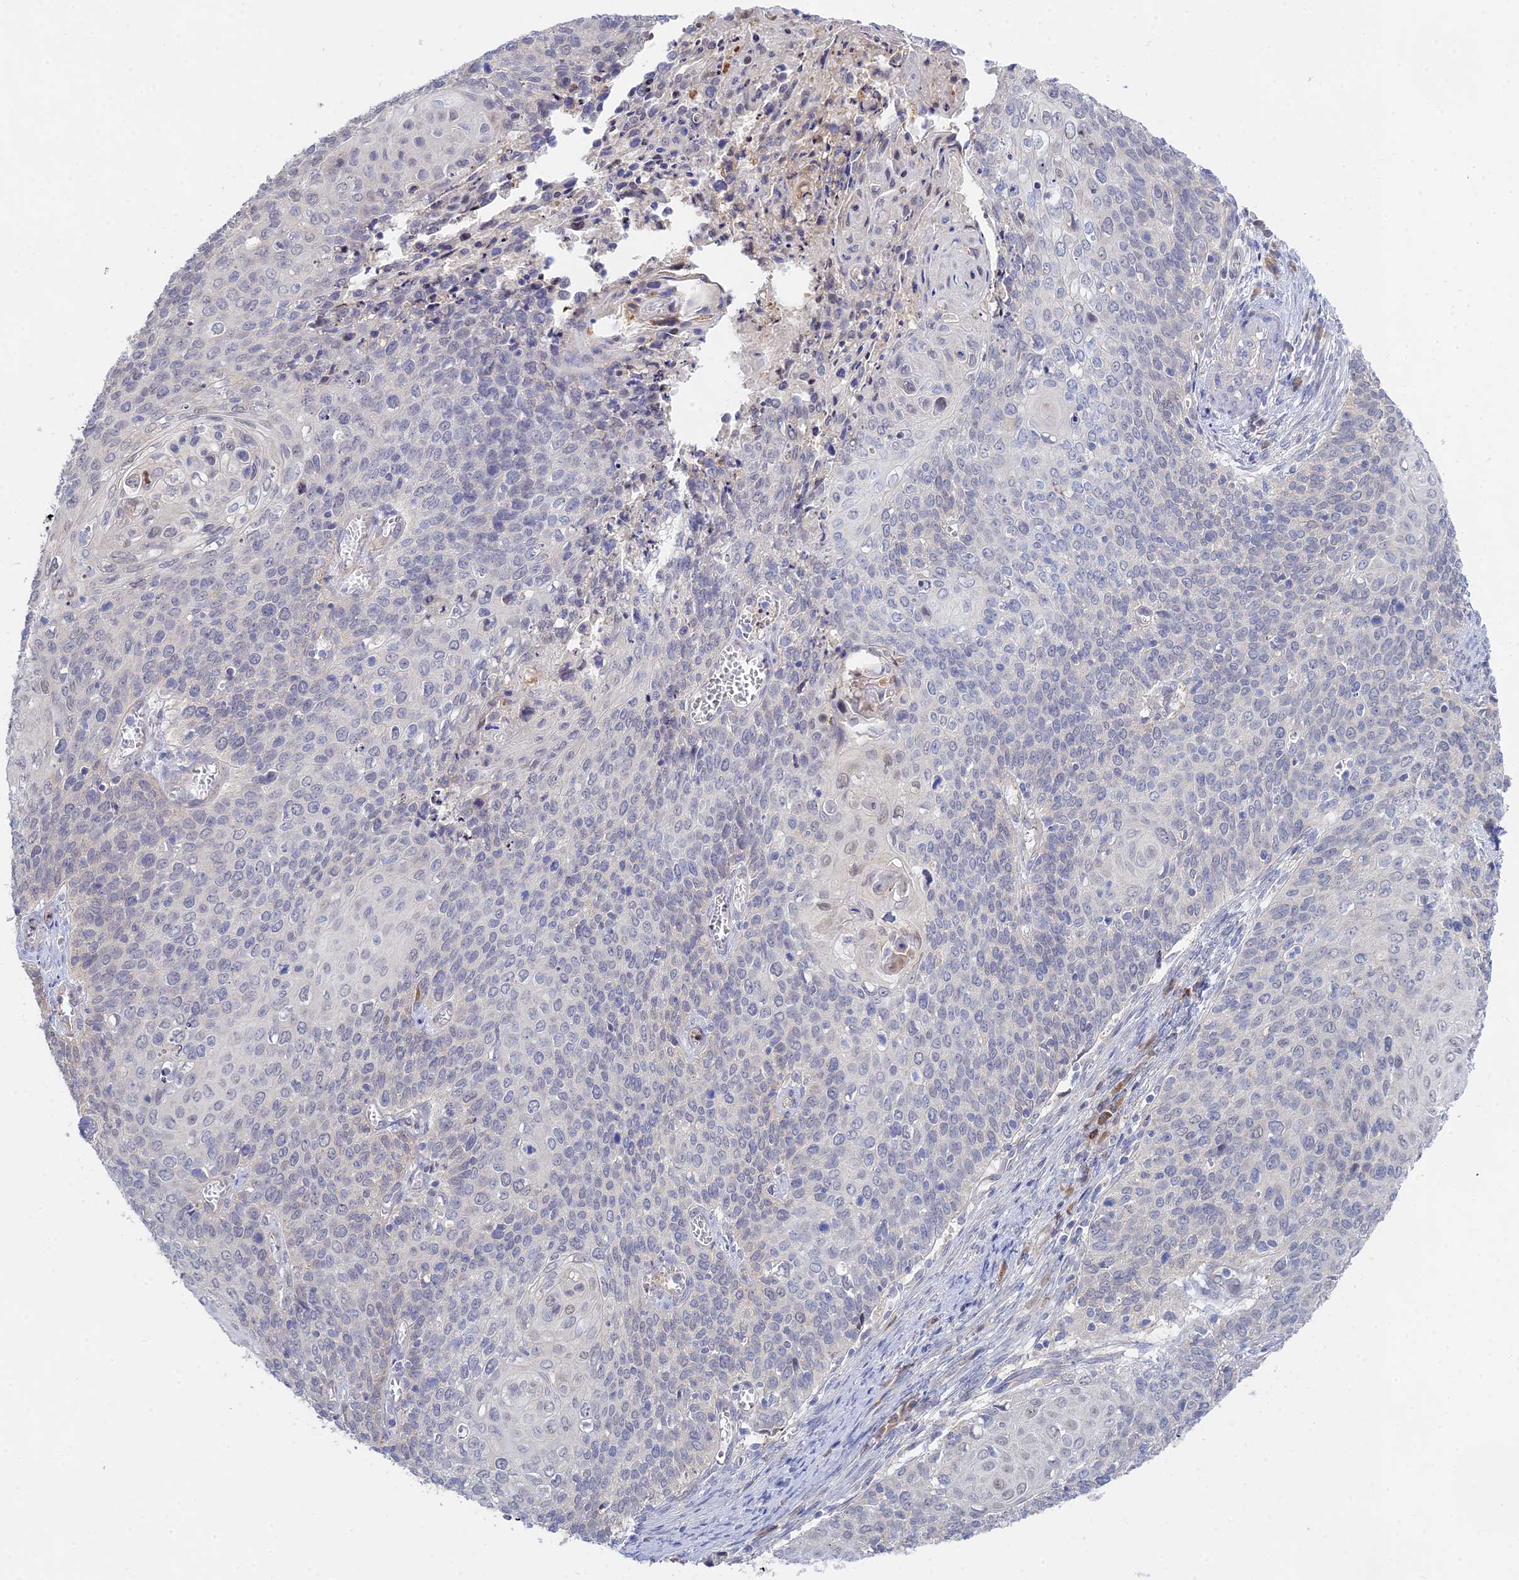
{"staining": {"intensity": "negative", "quantity": "none", "location": "none"}, "tissue": "cervical cancer", "cell_type": "Tumor cells", "image_type": "cancer", "snomed": [{"axis": "morphology", "description": "Squamous cell carcinoma, NOS"}, {"axis": "topography", "description": "Cervix"}], "caption": "Immunohistochemistry (IHC) photomicrograph of neoplastic tissue: cervical squamous cell carcinoma stained with DAB shows no significant protein staining in tumor cells.", "gene": "DNAH14", "patient": {"sex": "female", "age": 39}}